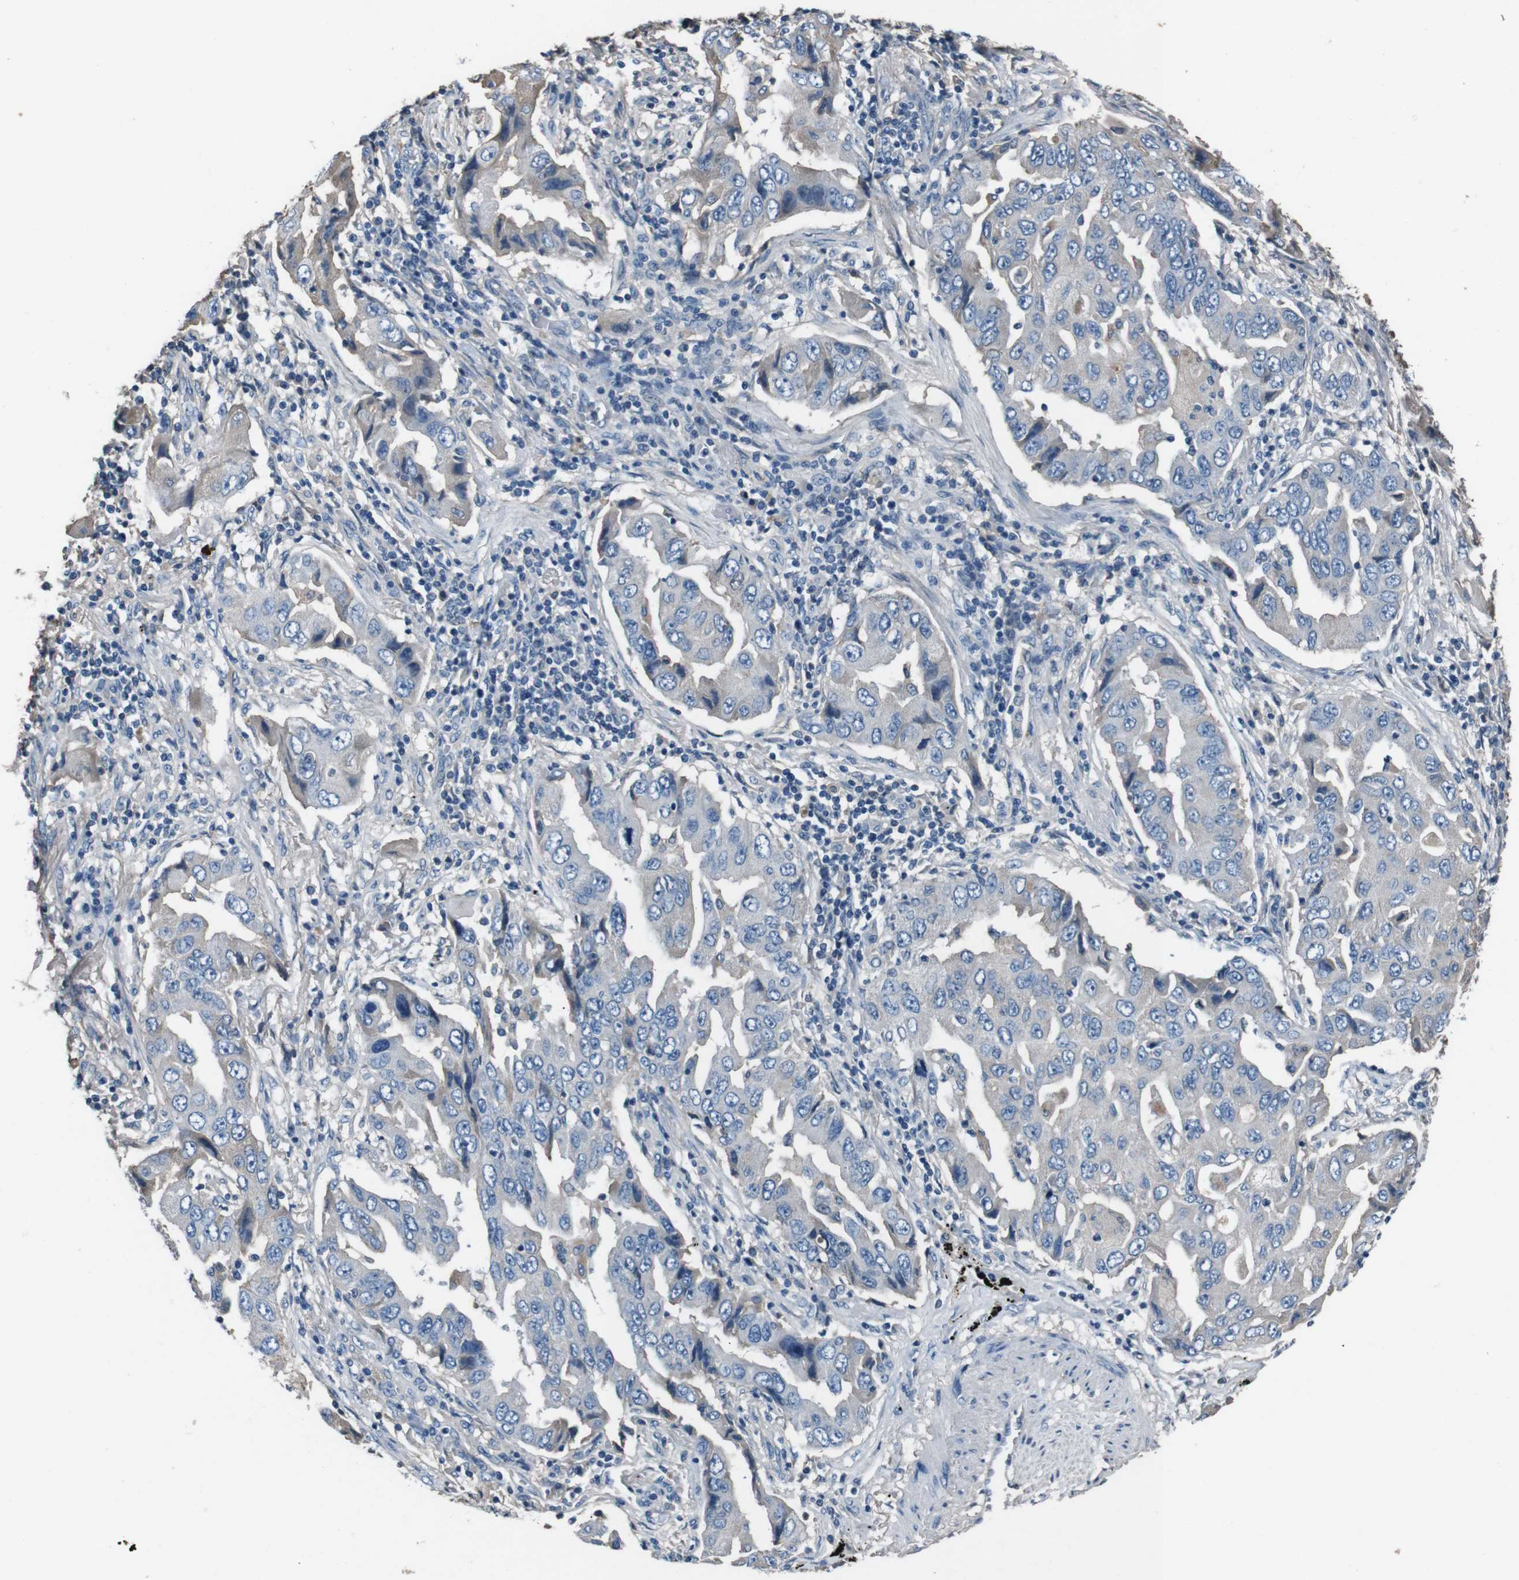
{"staining": {"intensity": "weak", "quantity": "<25%", "location": "cytoplasmic/membranous"}, "tissue": "lung cancer", "cell_type": "Tumor cells", "image_type": "cancer", "snomed": [{"axis": "morphology", "description": "Adenocarcinoma, NOS"}, {"axis": "topography", "description": "Lung"}], "caption": "A photomicrograph of human lung cancer (adenocarcinoma) is negative for staining in tumor cells. (DAB (3,3'-diaminobenzidine) immunohistochemistry (IHC) visualized using brightfield microscopy, high magnification).", "gene": "LEP", "patient": {"sex": "female", "age": 65}}